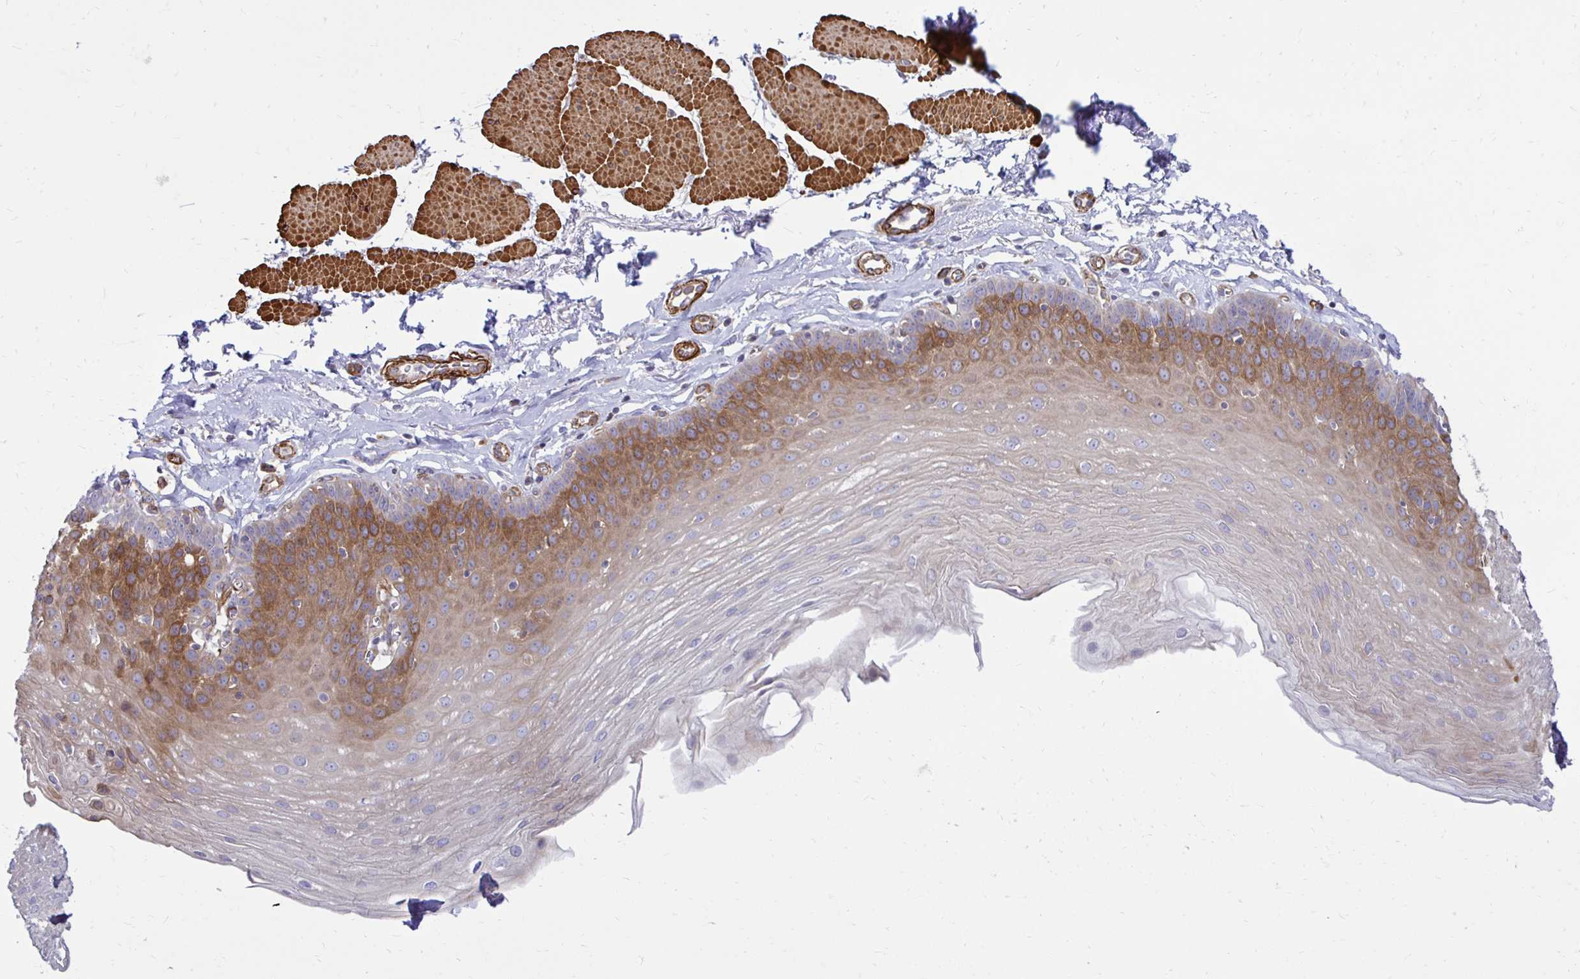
{"staining": {"intensity": "moderate", "quantity": "25%-75%", "location": "cytoplasmic/membranous"}, "tissue": "esophagus", "cell_type": "Squamous epithelial cells", "image_type": "normal", "snomed": [{"axis": "morphology", "description": "Normal tissue, NOS"}, {"axis": "topography", "description": "Esophagus"}], "caption": "IHC of normal esophagus demonstrates medium levels of moderate cytoplasmic/membranous expression in approximately 25%-75% of squamous epithelial cells.", "gene": "CTPS1", "patient": {"sex": "female", "age": 81}}